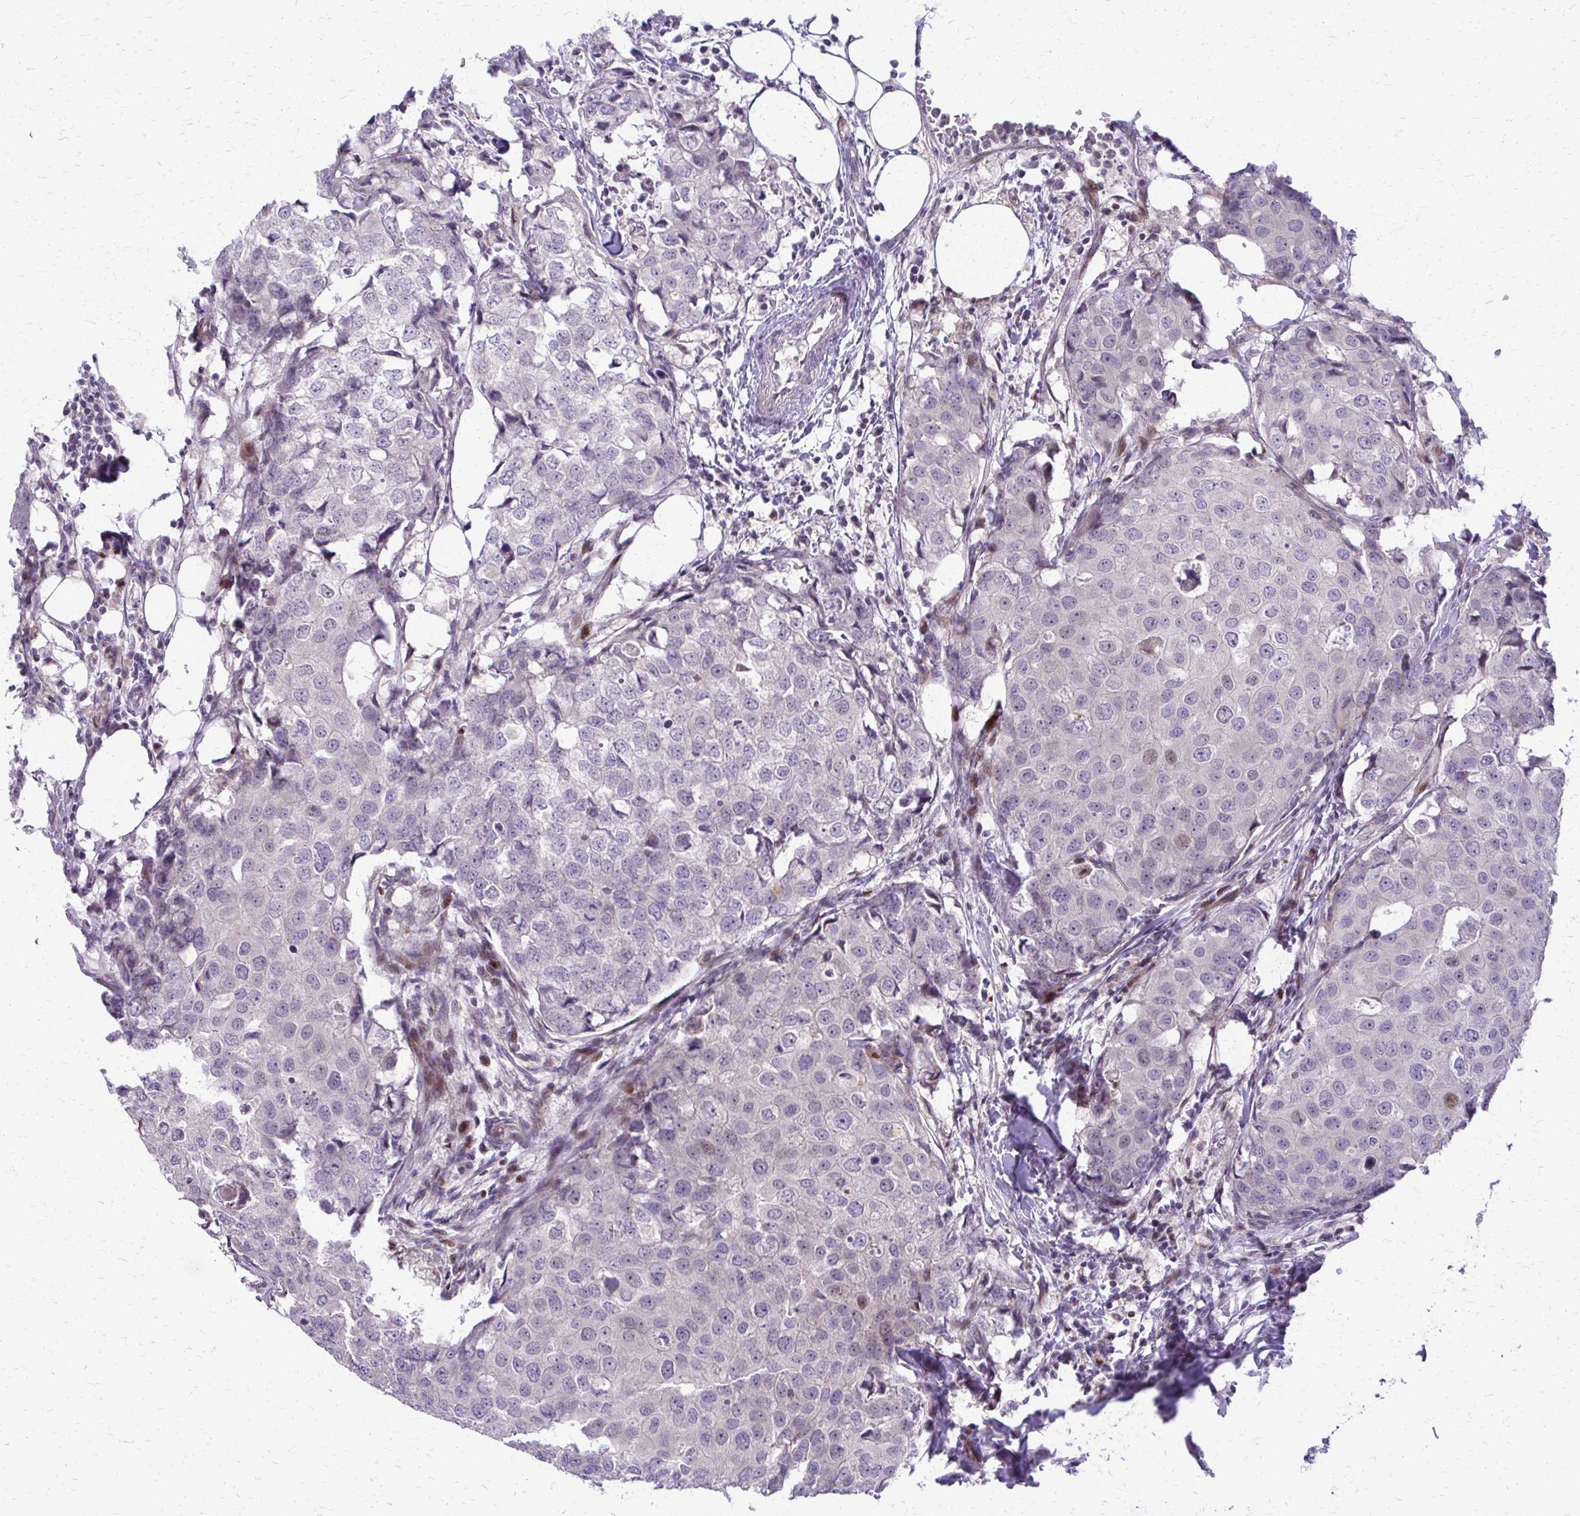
{"staining": {"intensity": "weak", "quantity": "<25%", "location": "nuclear"}, "tissue": "breast cancer", "cell_type": "Tumor cells", "image_type": "cancer", "snomed": [{"axis": "morphology", "description": "Duct carcinoma"}, {"axis": "topography", "description": "Breast"}], "caption": "This photomicrograph is of breast intraductal carcinoma stained with immunohistochemistry (IHC) to label a protein in brown with the nuclei are counter-stained blue. There is no expression in tumor cells. (Immunohistochemistry, brightfield microscopy, high magnification).", "gene": "PPDPFL", "patient": {"sex": "female", "age": 27}}